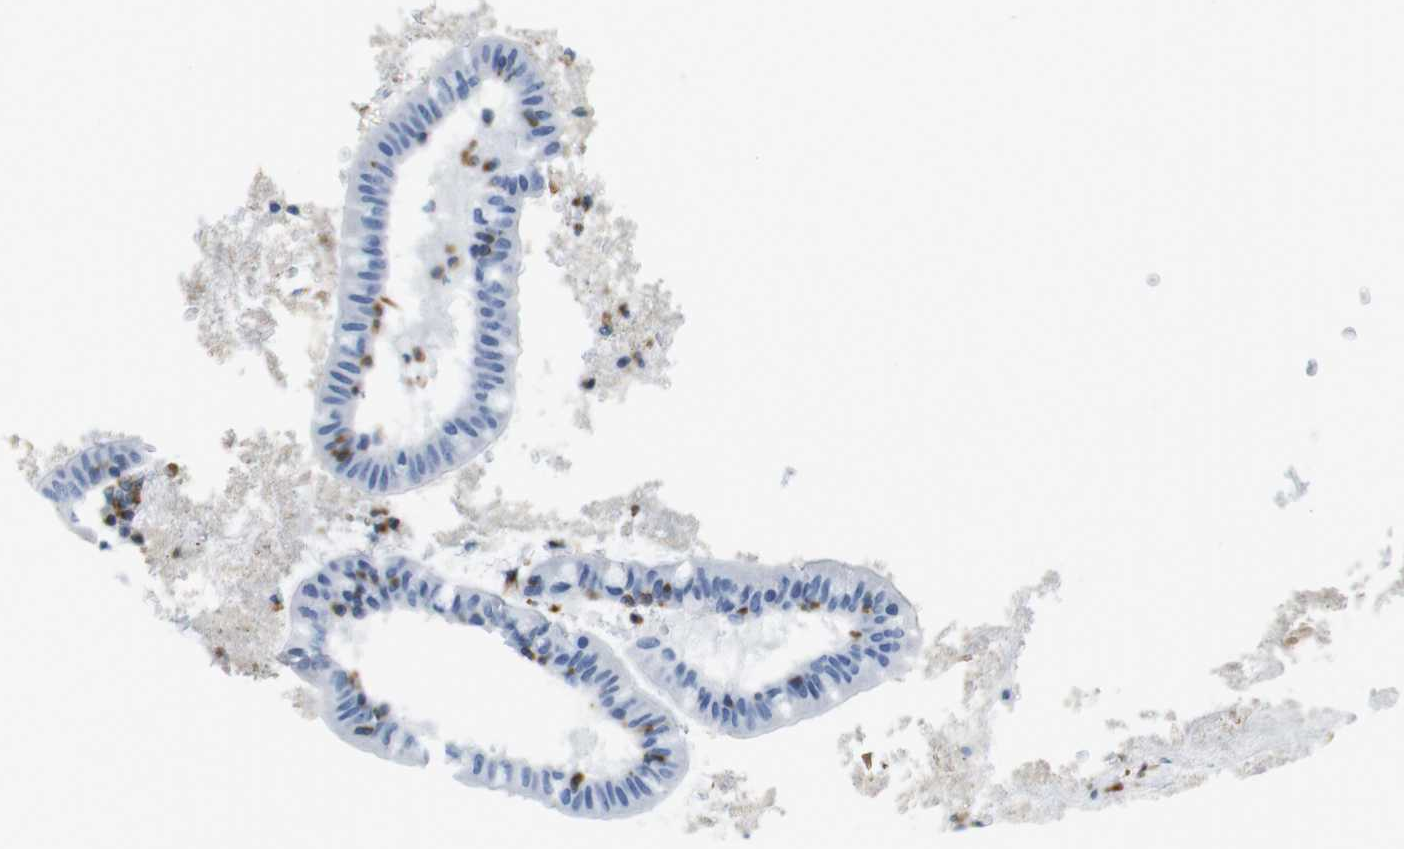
{"staining": {"intensity": "negative", "quantity": "none", "location": "none"}, "tissue": "small intestine", "cell_type": "Glandular cells", "image_type": "normal", "snomed": [{"axis": "morphology", "description": "Normal tissue, NOS"}, {"axis": "morphology", "description": "Cystadenocarcinoma, serous, Metastatic site"}, {"axis": "topography", "description": "Small intestine"}], "caption": "IHC of benign small intestine reveals no positivity in glandular cells. (IHC, brightfield microscopy, high magnification).", "gene": "MS4A10", "patient": {"sex": "female", "age": 61}}